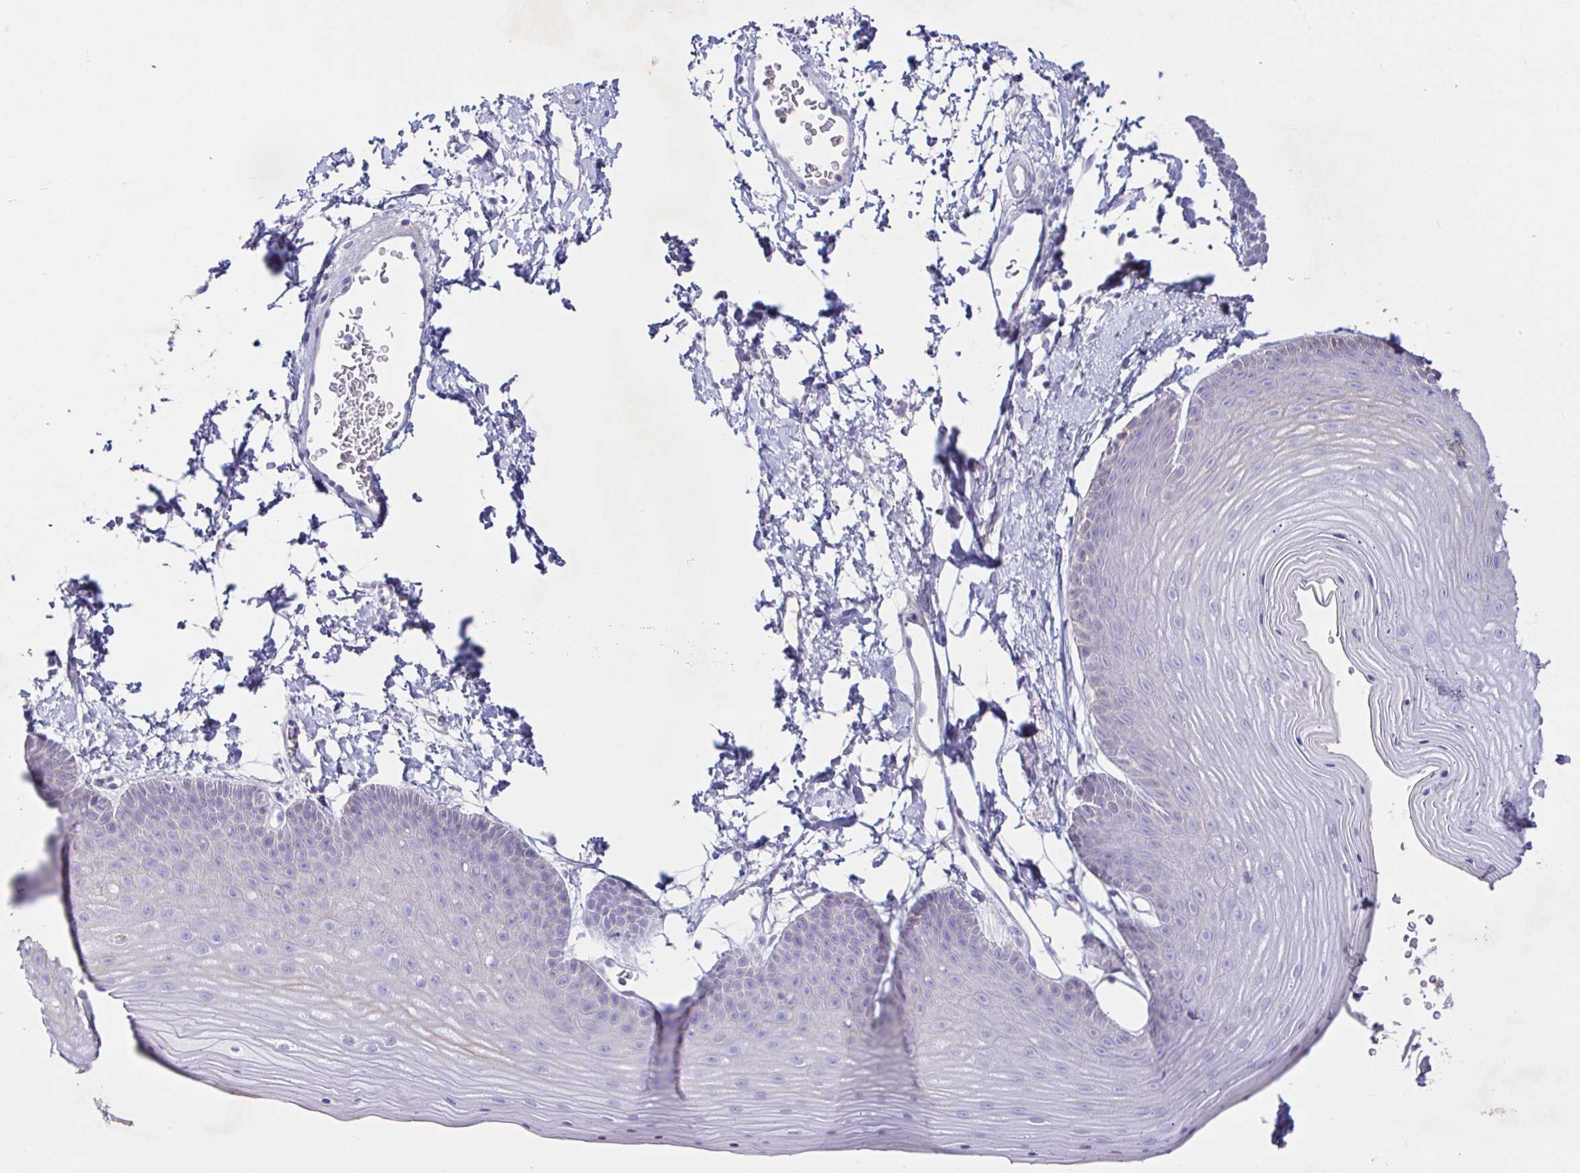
{"staining": {"intensity": "negative", "quantity": "none", "location": "none"}, "tissue": "skin", "cell_type": "Epidermal cells", "image_type": "normal", "snomed": [{"axis": "morphology", "description": "Normal tissue, NOS"}, {"axis": "topography", "description": "Anal"}], "caption": "Skin stained for a protein using IHC exhibits no staining epidermal cells.", "gene": "SAA2", "patient": {"sex": "male", "age": 53}}